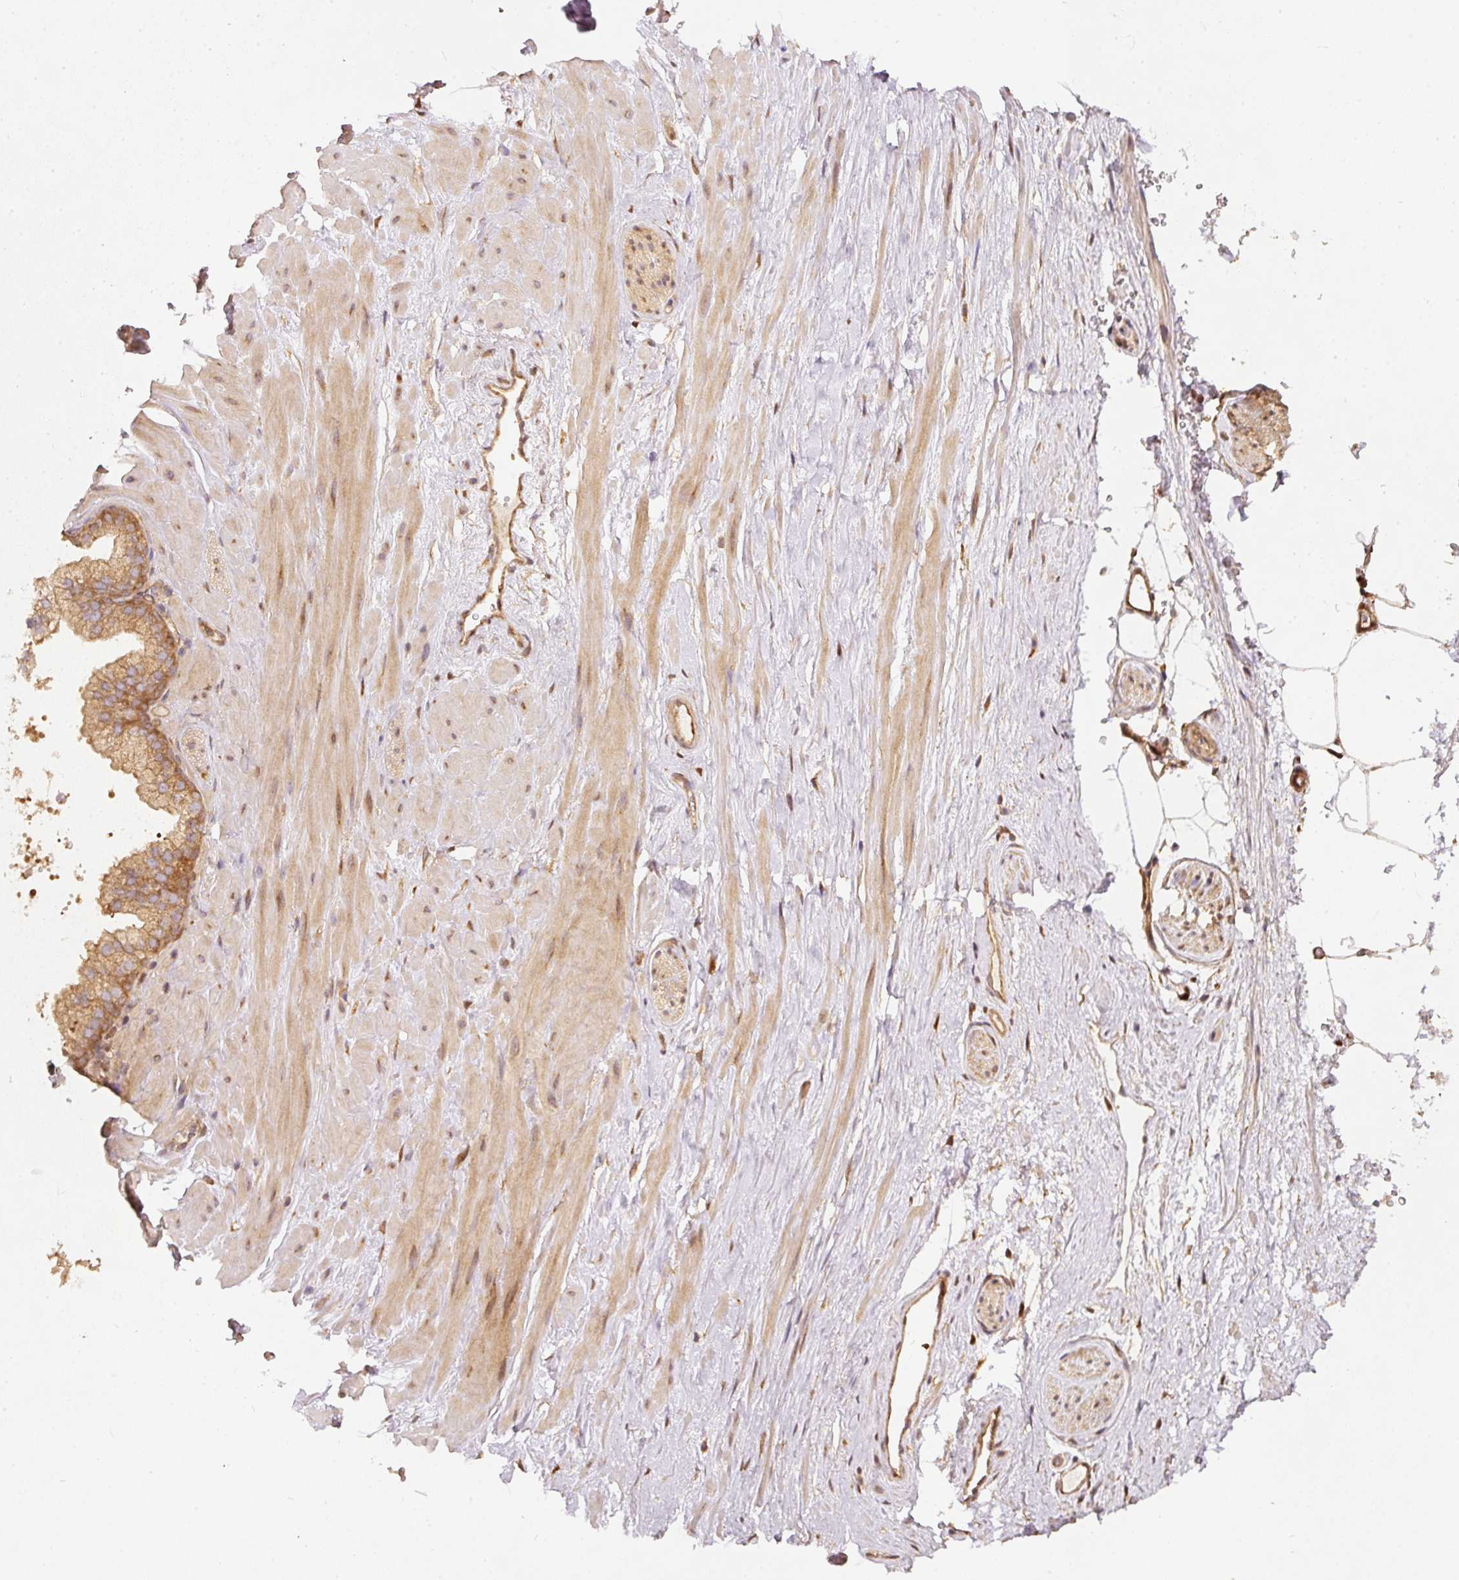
{"staining": {"intensity": "weak", "quantity": ">75%", "location": "cytoplasmic/membranous"}, "tissue": "adipose tissue", "cell_type": "Adipocytes", "image_type": "normal", "snomed": [{"axis": "morphology", "description": "Normal tissue, NOS"}, {"axis": "topography", "description": "Prostate"}, {"axis": "topography", "description": "Peripheral nerve tissue"}], "caption": "IHC of normal human adipose tissue demonstrates low levels of weak cytoplasmic/membranous expression in about >75% of adipocytes.", "gene": "EIF3B", "patient": {"sex": "male", "age": 61}}